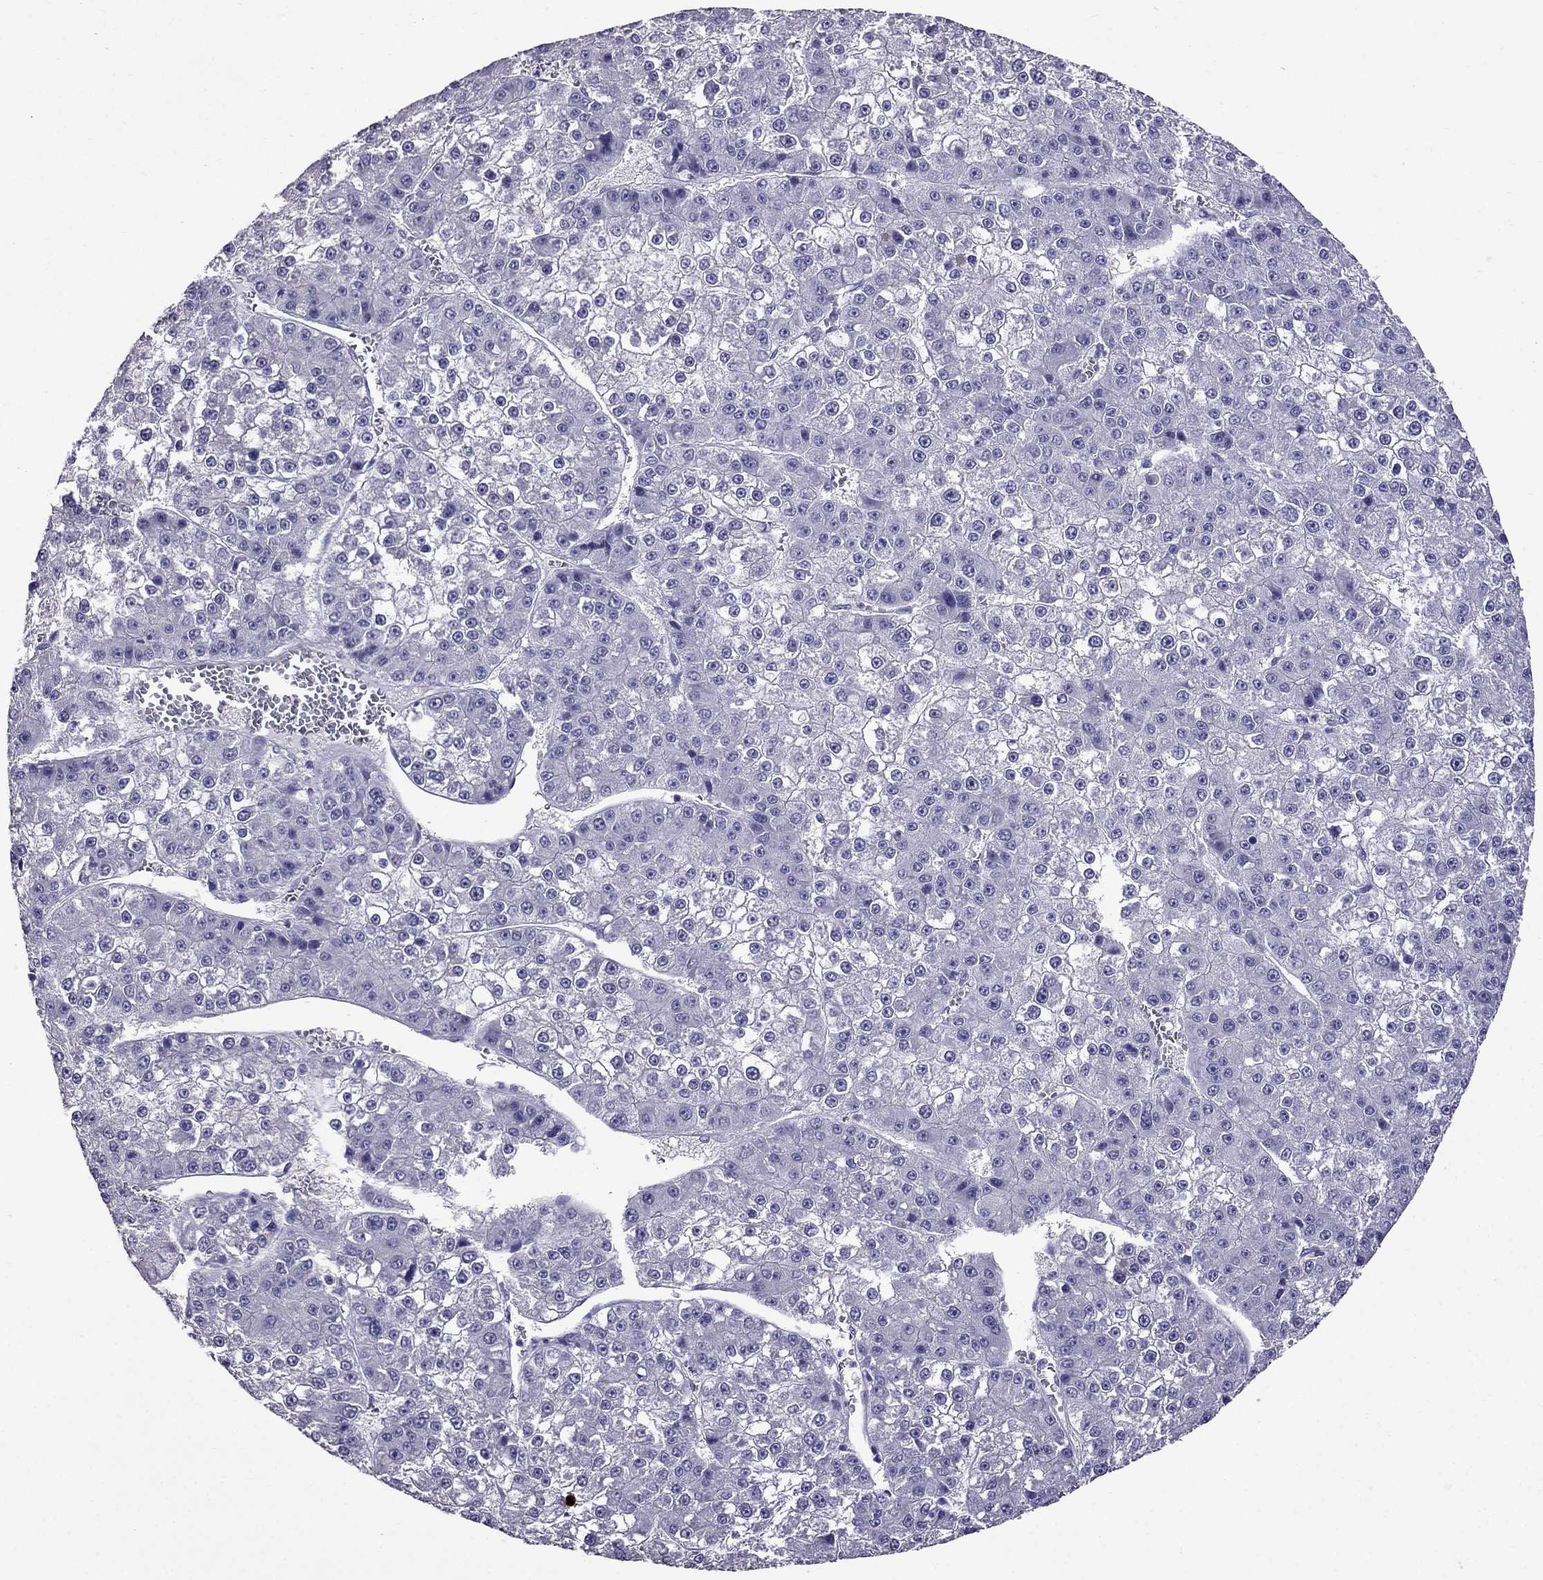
{"staining": {"intensity": "negative", "quantity": "none", "location": "none"}, "tissue": "liver cancer", "cell_type": "Tumor cells", "image_type": "cancer", "snomed": [{"axis": "morphology", "description": "Carcinoma, Hepatocellular, NOS"}, {"axis": "topography", "description": "Liver"}], "caption": "Immunohistochemical staining of human liver hepatocellular carcinoma reveals no significant positivity in tumor cells.", "gene": "OLFM4", "patient": {"sex": "female", "age": 73}}